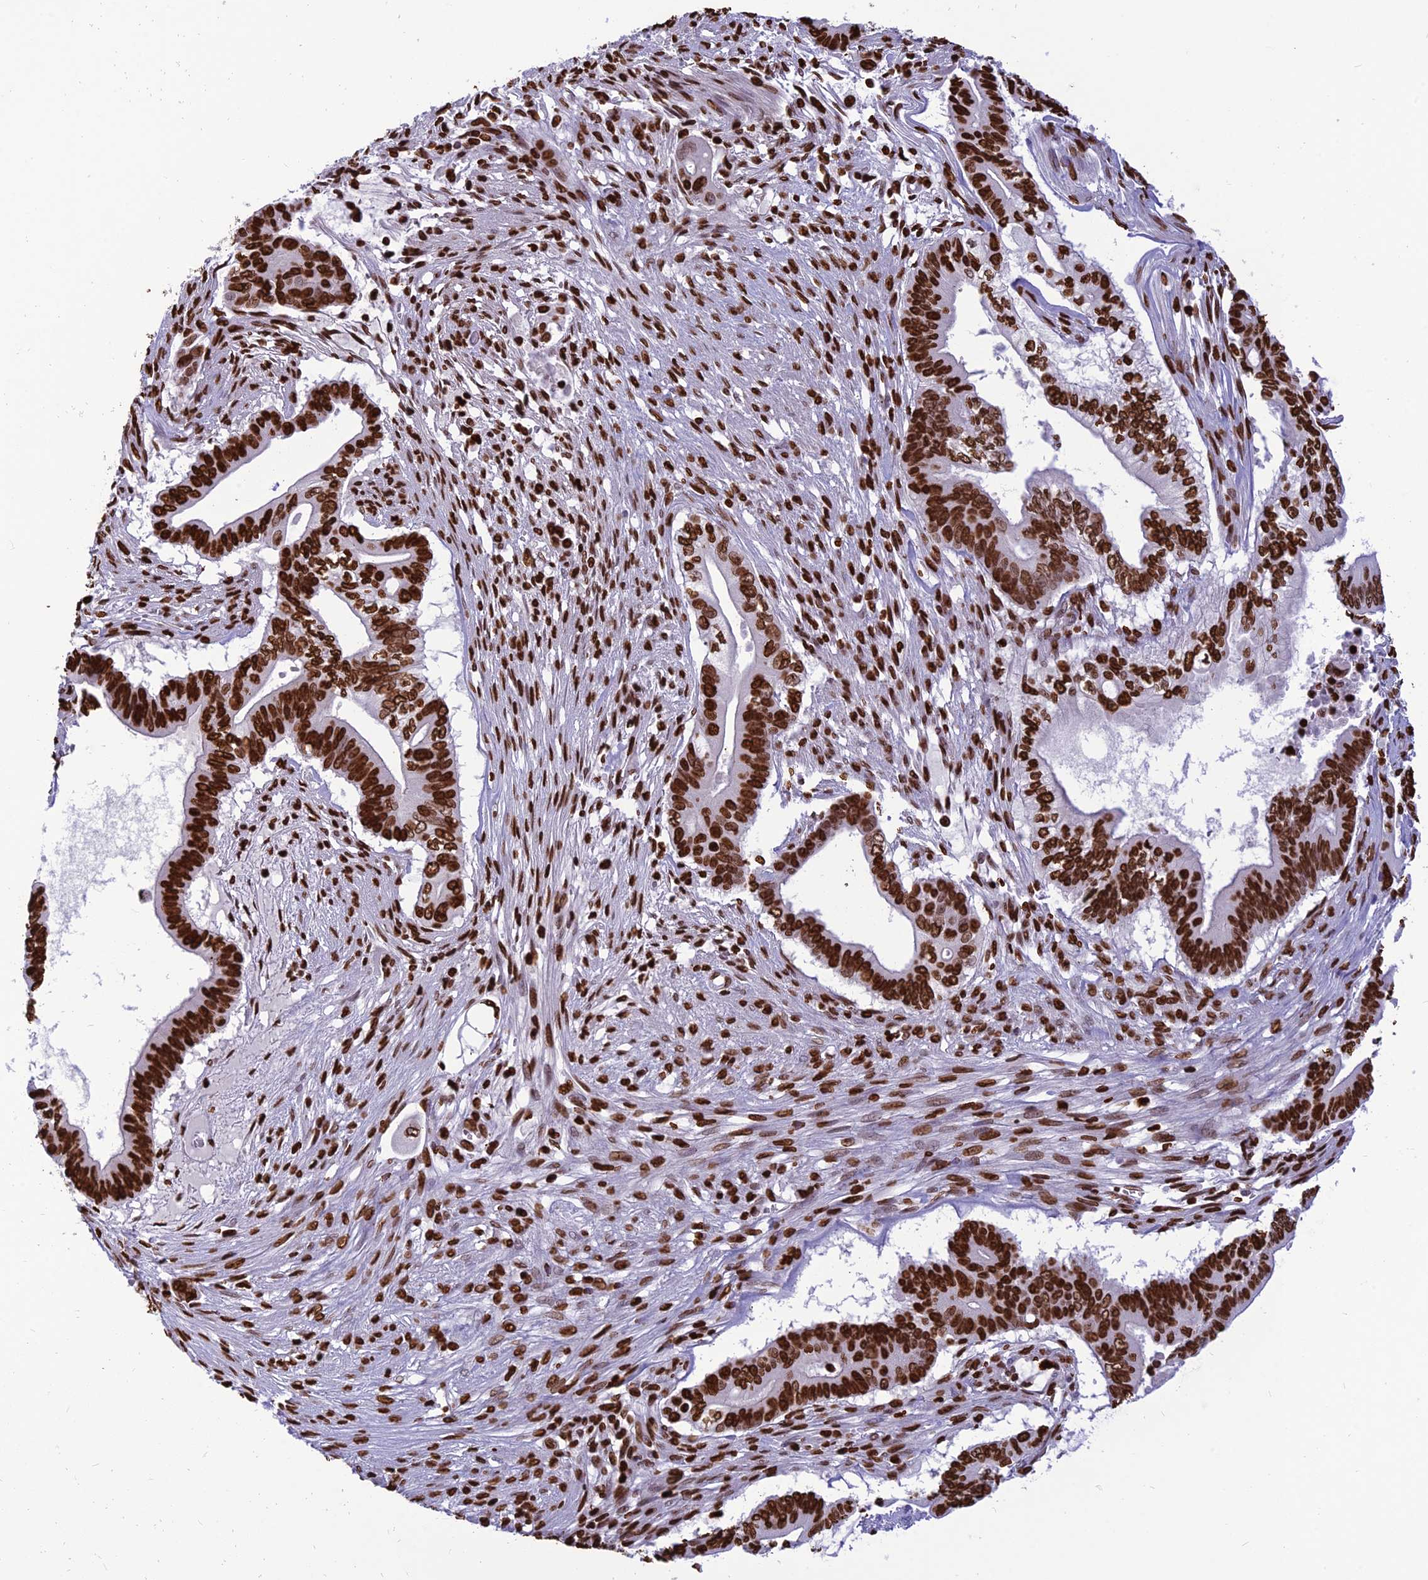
{"staining": {"intensity": "strong", "quantity": ">75%", "location": "nuclear"}, "tissue": "pancreatic cancer", "cell_type": "Tumor cells", "image_type": "cancer", "snomed": [{"axis": "morphology", "description": "Adenocarcinoma, NOS"}, {"axis": "topography", "description": "Pancreas"}], "caption": "Adenocarcinoma (pancreatic) stained with a brown dye exhibits strong nuclear positive staining in approximately >75% of tumor cells.", "gene": "AKAP17A", "patient": {"sex": "male", "age": 68}}